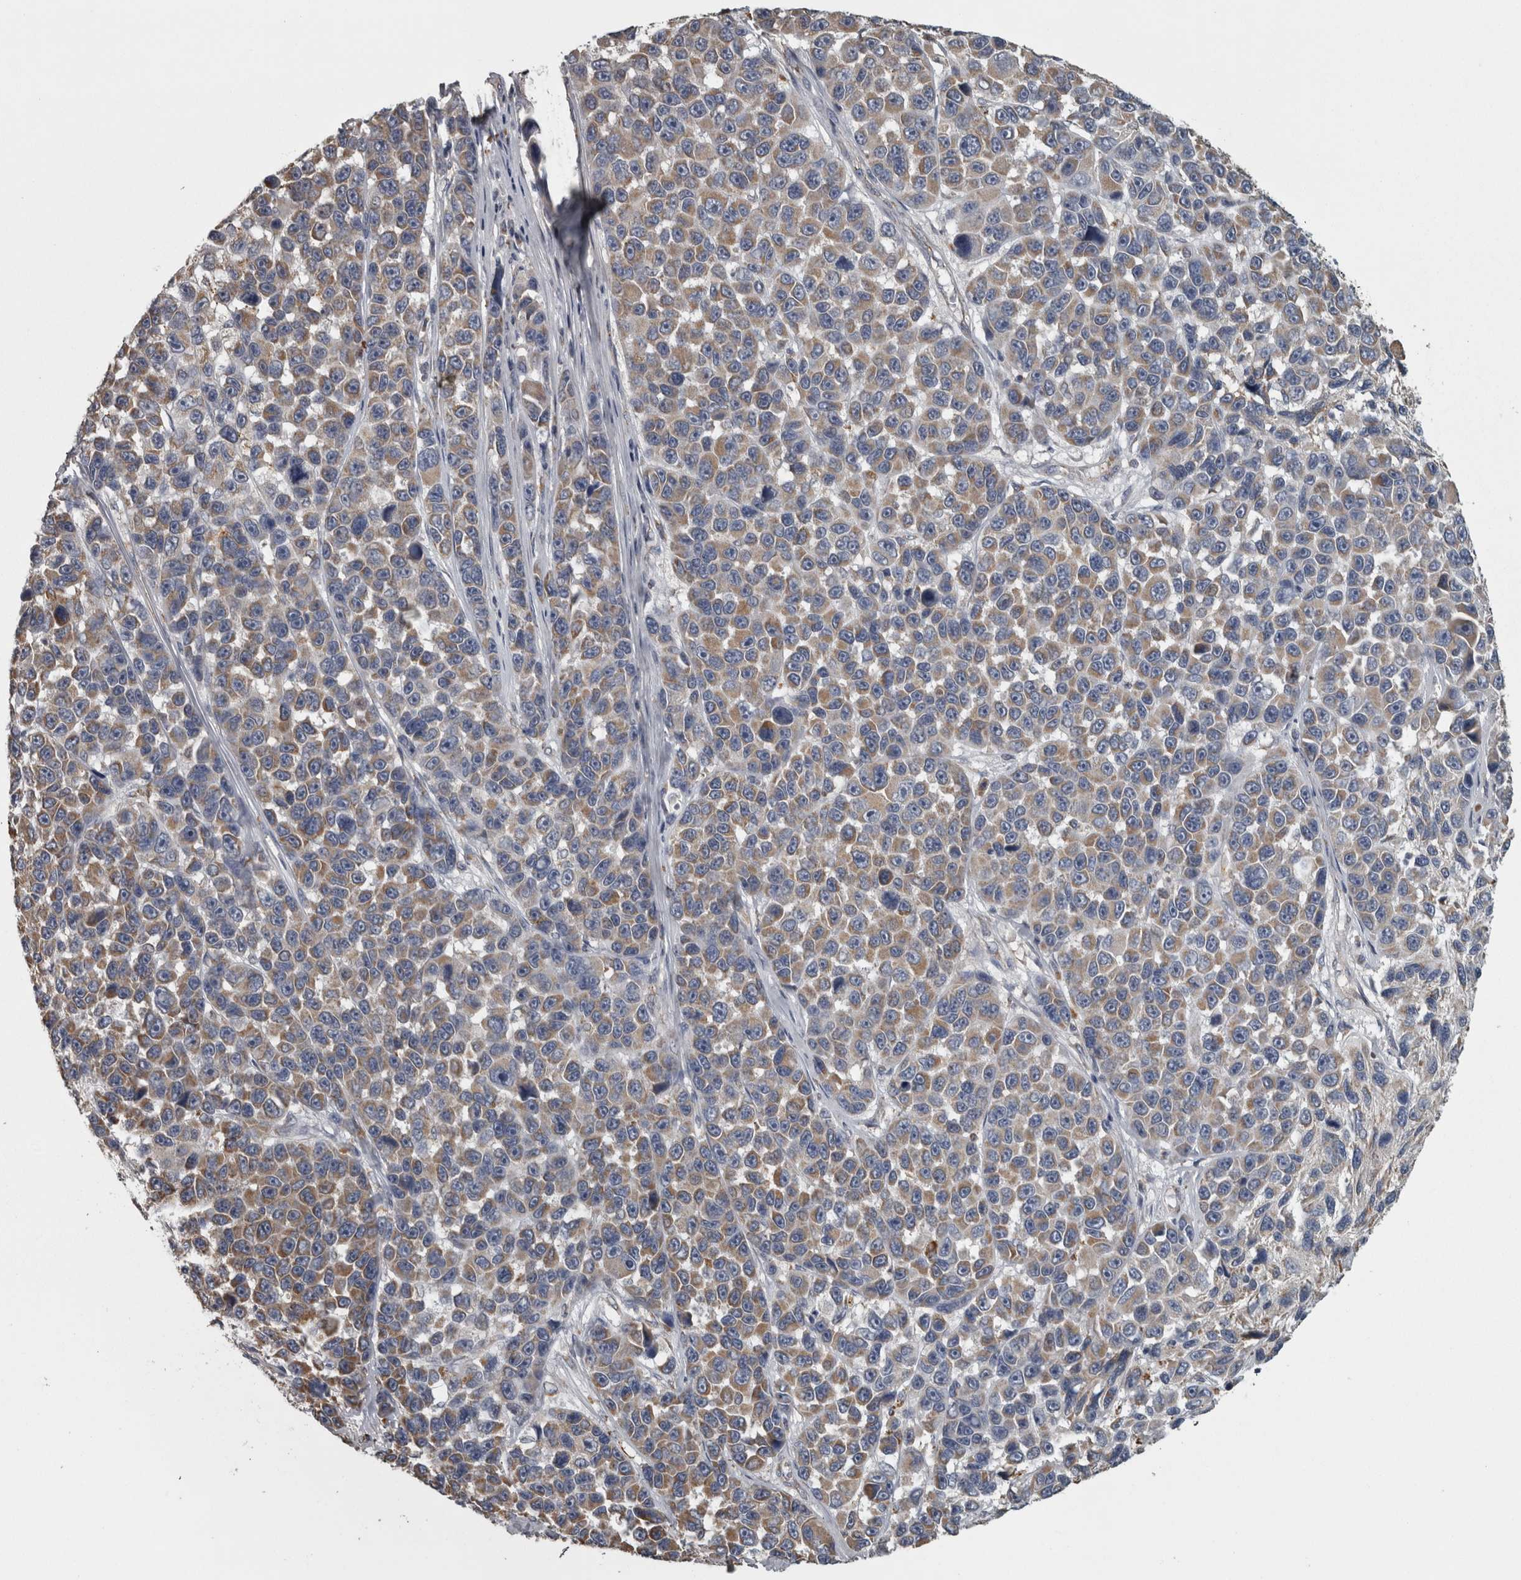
{"staining": {"intensity": "weak", "quantity": ">75%", "location": "cytoplasmic/membranous"}, "tissue": "melanoma", "cell_type": "Tumor cells", "image_type": "cancer", "snomed": [{"axis": "morphology", "description": "Malignant melanoma, NOS"}, {"axis": "topography", "description": "Skin"}], "caption": "A photomicrograph of melanoma stained for a protein shows weak cytoplasmic/membranous brown staining in tumor cells. The protein is stained brown, and the nuclei are stained in blue (DAB (3,3'-diaminobenzidine) IHC with brightfield microscopy, high magnification).", "gene": "FRK", "patient": {"sex": "male", "age": 53}}